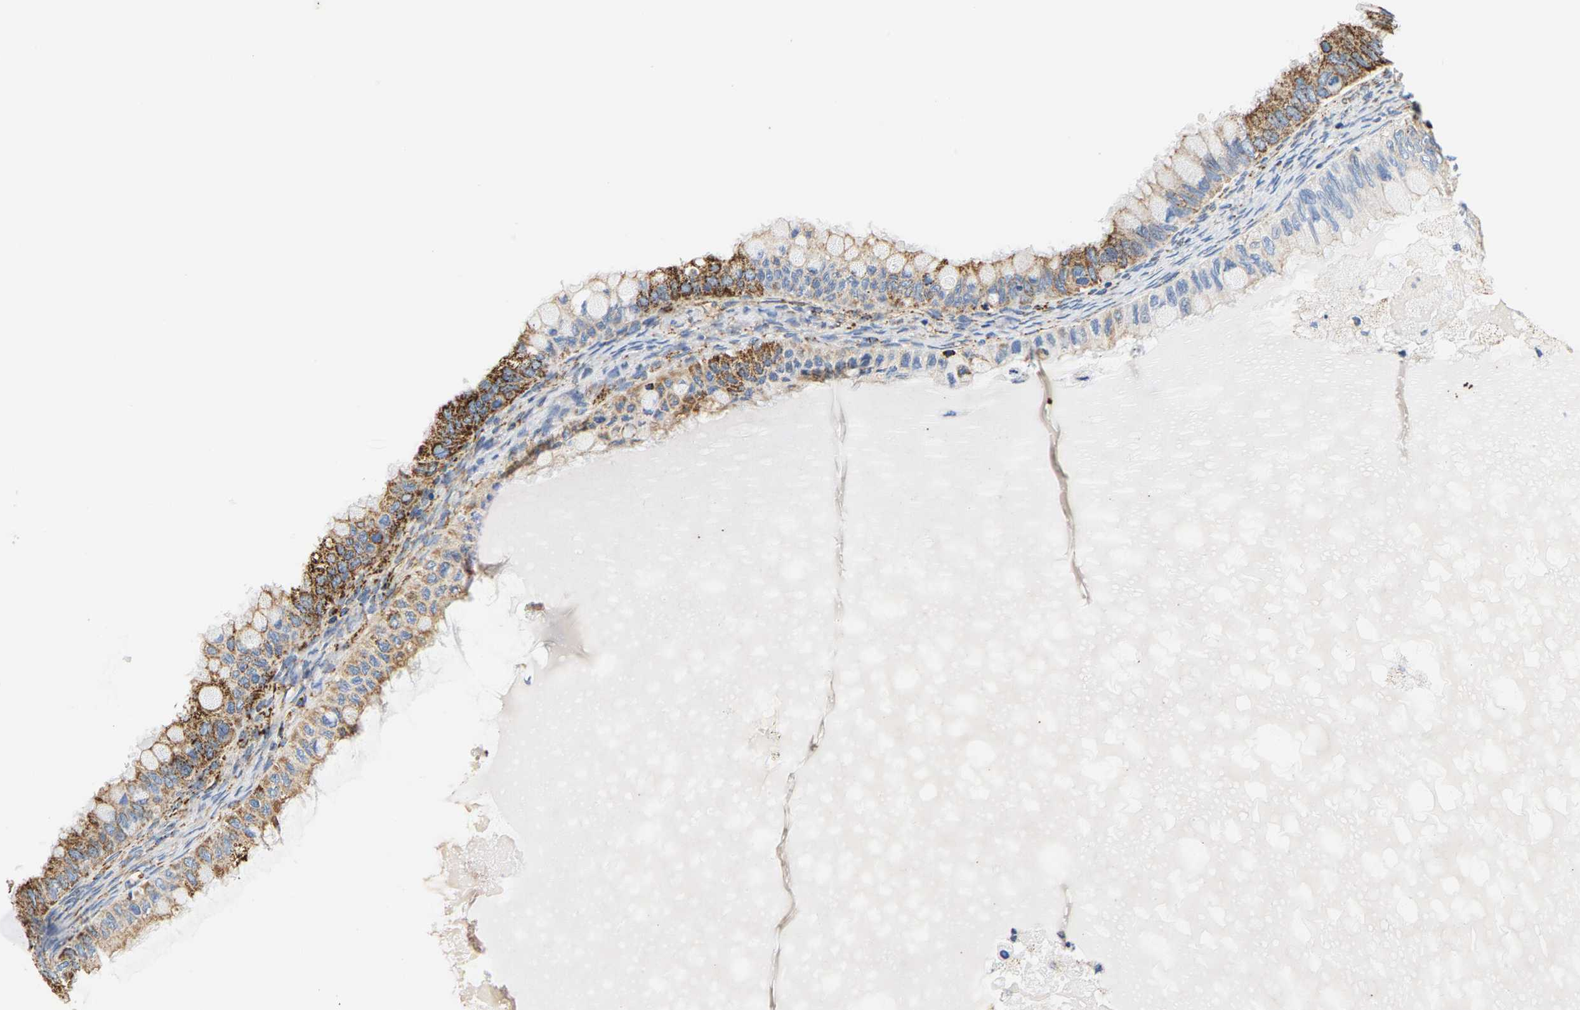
{"staining": {"intensity": "moderate", "quantity": ">75%", "location": "cytoplasmic/membranous"}, "tissue": "ovarian cancer", "cell_type": "Tumor cells", "image_type": "cancer", "snomed": [{"axis": "morphology", "description": "Cystadenocarcinoma, mucinous, NOS"}, {"axis": "topography", "description": "Ovary"}], "caption": "Brown immunohistochemical staining in human ovarian cancer displays moderate cytoplasmic/membranous positivity in approximately >75% of tumor cells.", "gene": "SHMT2", "patient": {"sex": "female", "age": 80}}